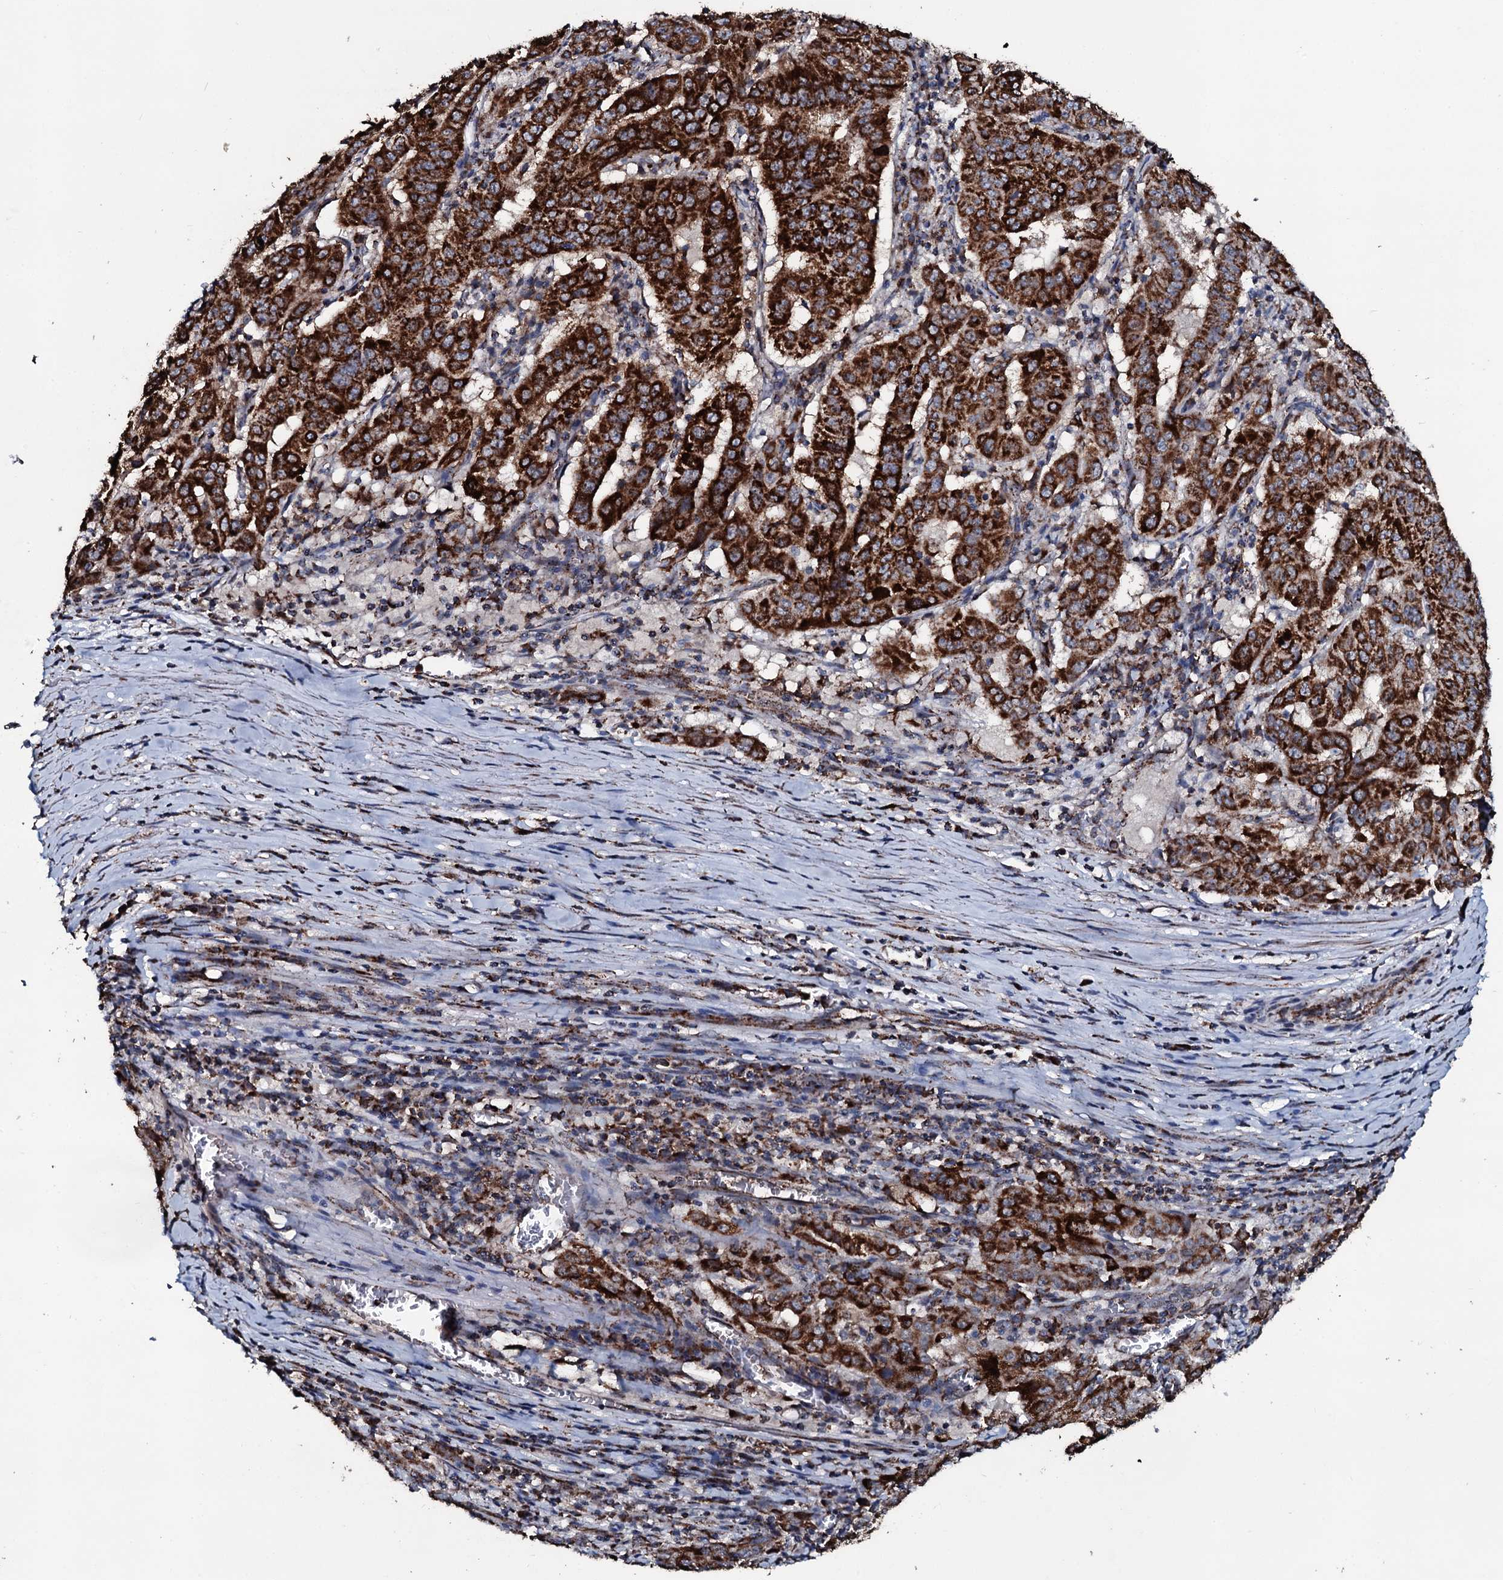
{"staining": {"intensity": "strong", "quantity": ">75%", "location": "cytoplasmic/membranous"}, "tissue": "pancreatic cancer", "cell_type": "Tumor cells", "image_type": "cancer", "snomed": [{"axis": "morphology", "description": "Adenocarcinoma, NOS"}, {"axis": "topography", "description": "Pancreas"}], "caption": "IHC histopathology image of neoplastic tissue: adenocarcinoma (pancreatic) stained using immunohistochemistry (IHC) shows high levels of strong protein expression localized specifically in the cytoplasmic/membranous of tumor cells, appearing as a cytoplasmic/membranous brown color.", "gene": "DYNC2I2", "patient": {"sex": "male", "age": 63}}